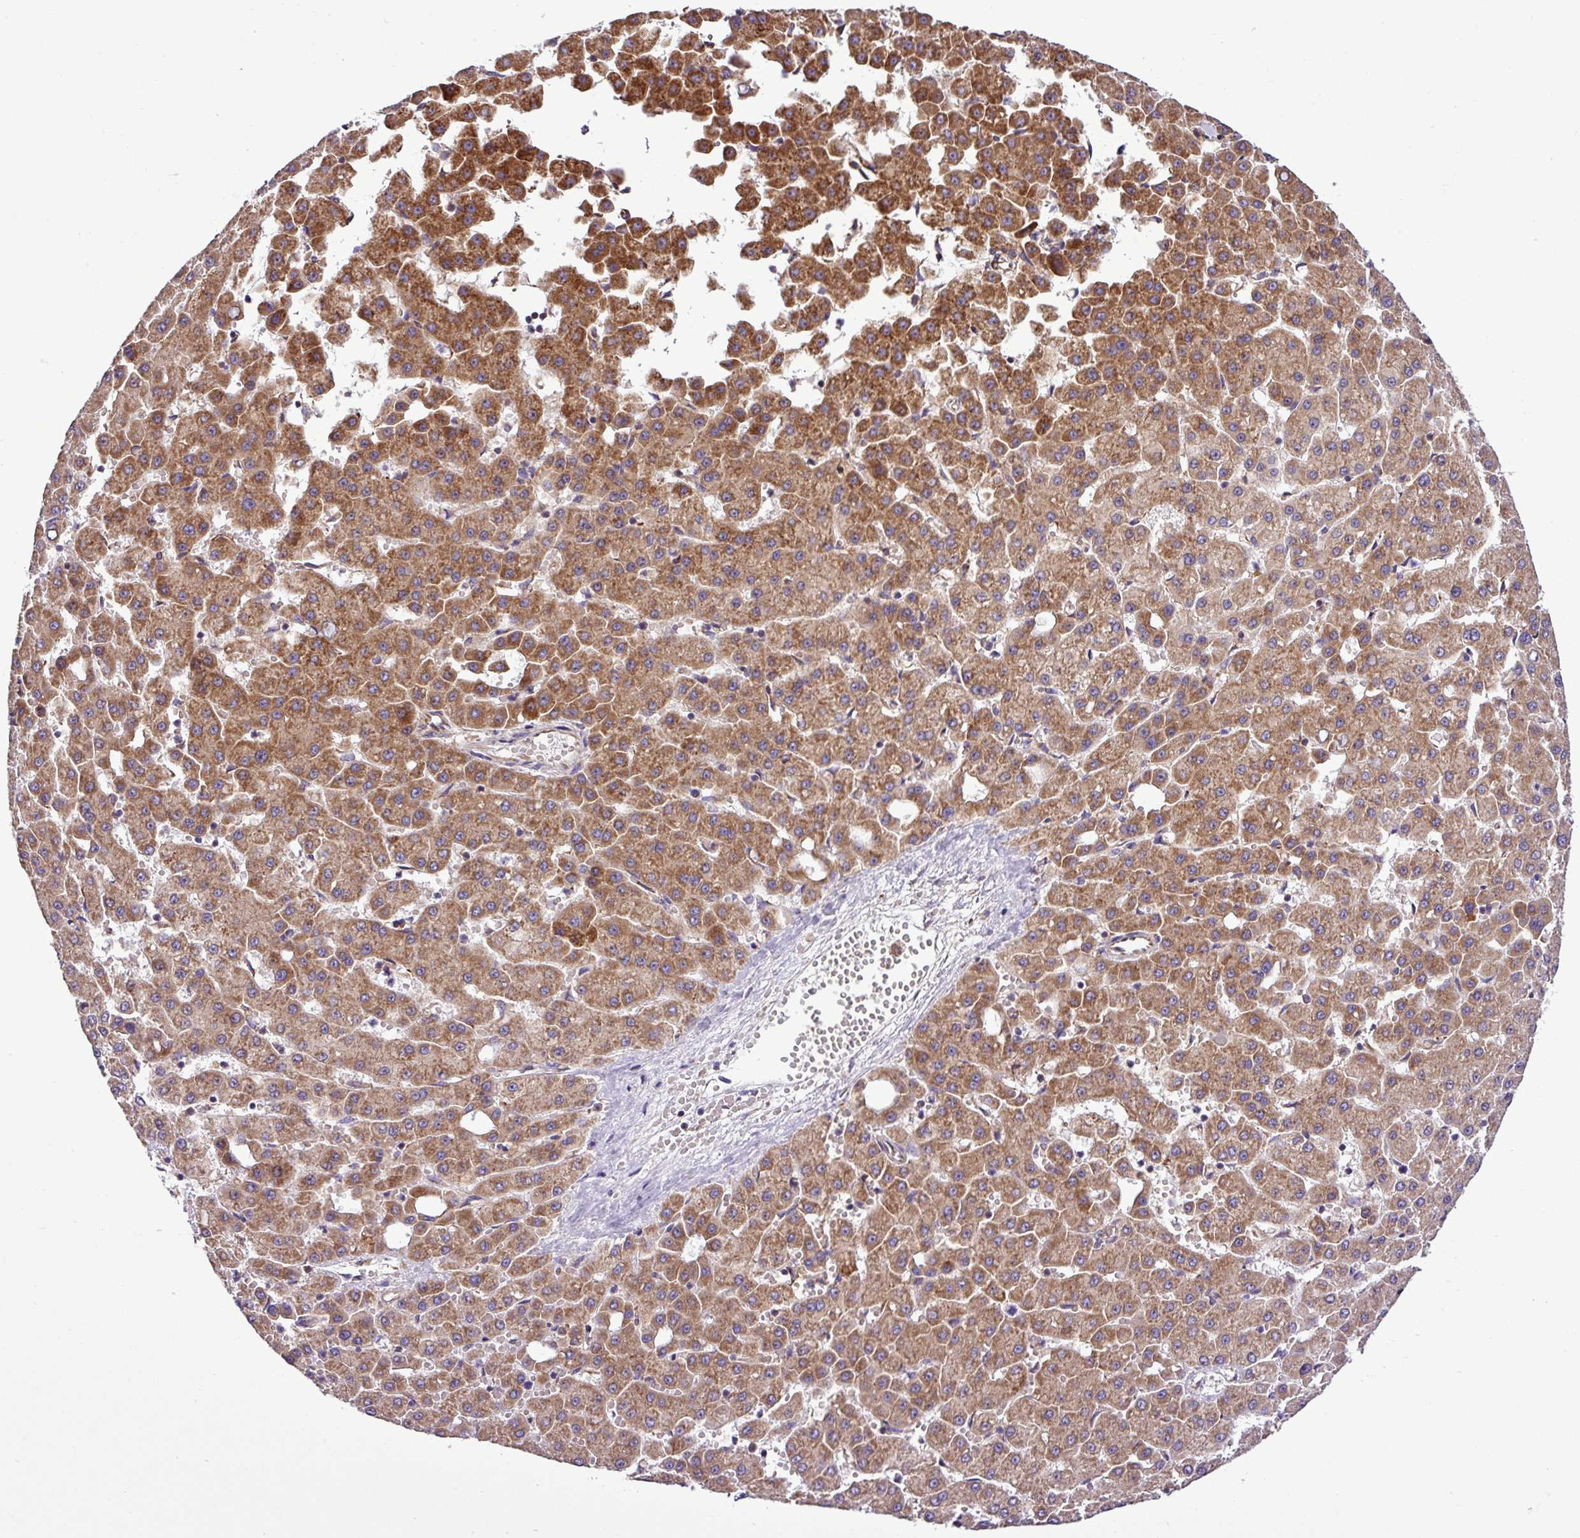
{"staining": {"intensity": "strong", "quantity": ">75%", "location": "cytoplasmic/membranous"}, "tissue": "liver cancer", "cell_type": "Tumor cells", "image_type": "cancer", "snomed": [{"axis": "morphology", "description": "Carcinoma, Hepatocellular, NOS"}, {"axis": "topography", "description": "Liver"}], "caption": "Immunohistochemistry (DAB (3,3'-diaminobenzidine)) staining of human liver cancer exhibits strong cytoplasmic/membranous protein positivity in about >75% of tumor cells. (Stains: DAB in brown, nuclei in blue, Microscopy: brightfield microscopy at high magnification).", "gene": "RPL13", "patient": {"sex": "male", "age": 47}}